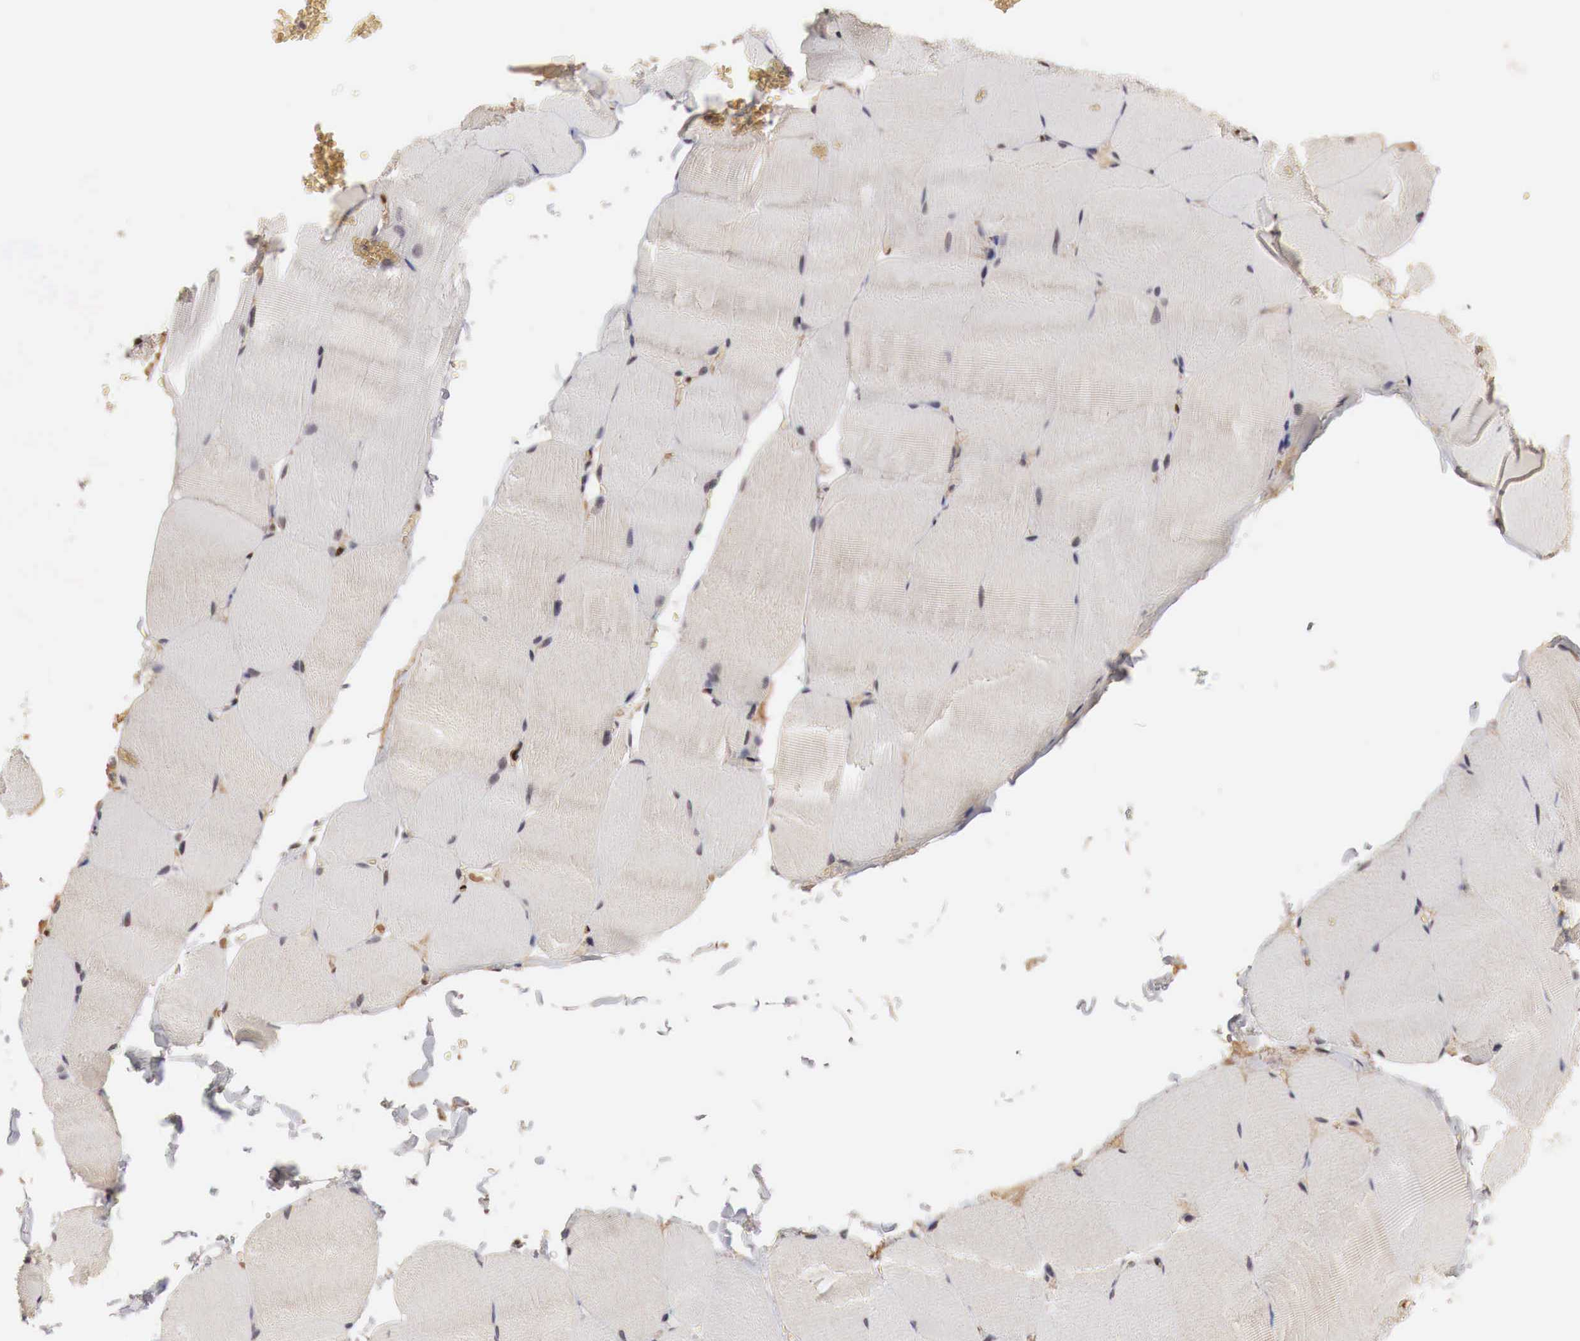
{"staining": {"intensity": "negative", "quantity": "none", "location": "none"}, "tissue": "skeletal muscle", "cell_type": "Myocytes", "image_type": "normal", "snomed": [{"axis": "morphology", "description": "Normal tissue, NOS"}, {"axis": "topography", "description": "Skeletal muscle"}], "caption": "High magnification brightfield microscopy of unremarkable skeletal muscle stained with DAB (brown) and counterstained with hematoxylin (blue): myocytes show no significant staining. Nuclei are stained in blue.", "gene": "DACH2", "patient": {"sex": "male", "age": 71}}